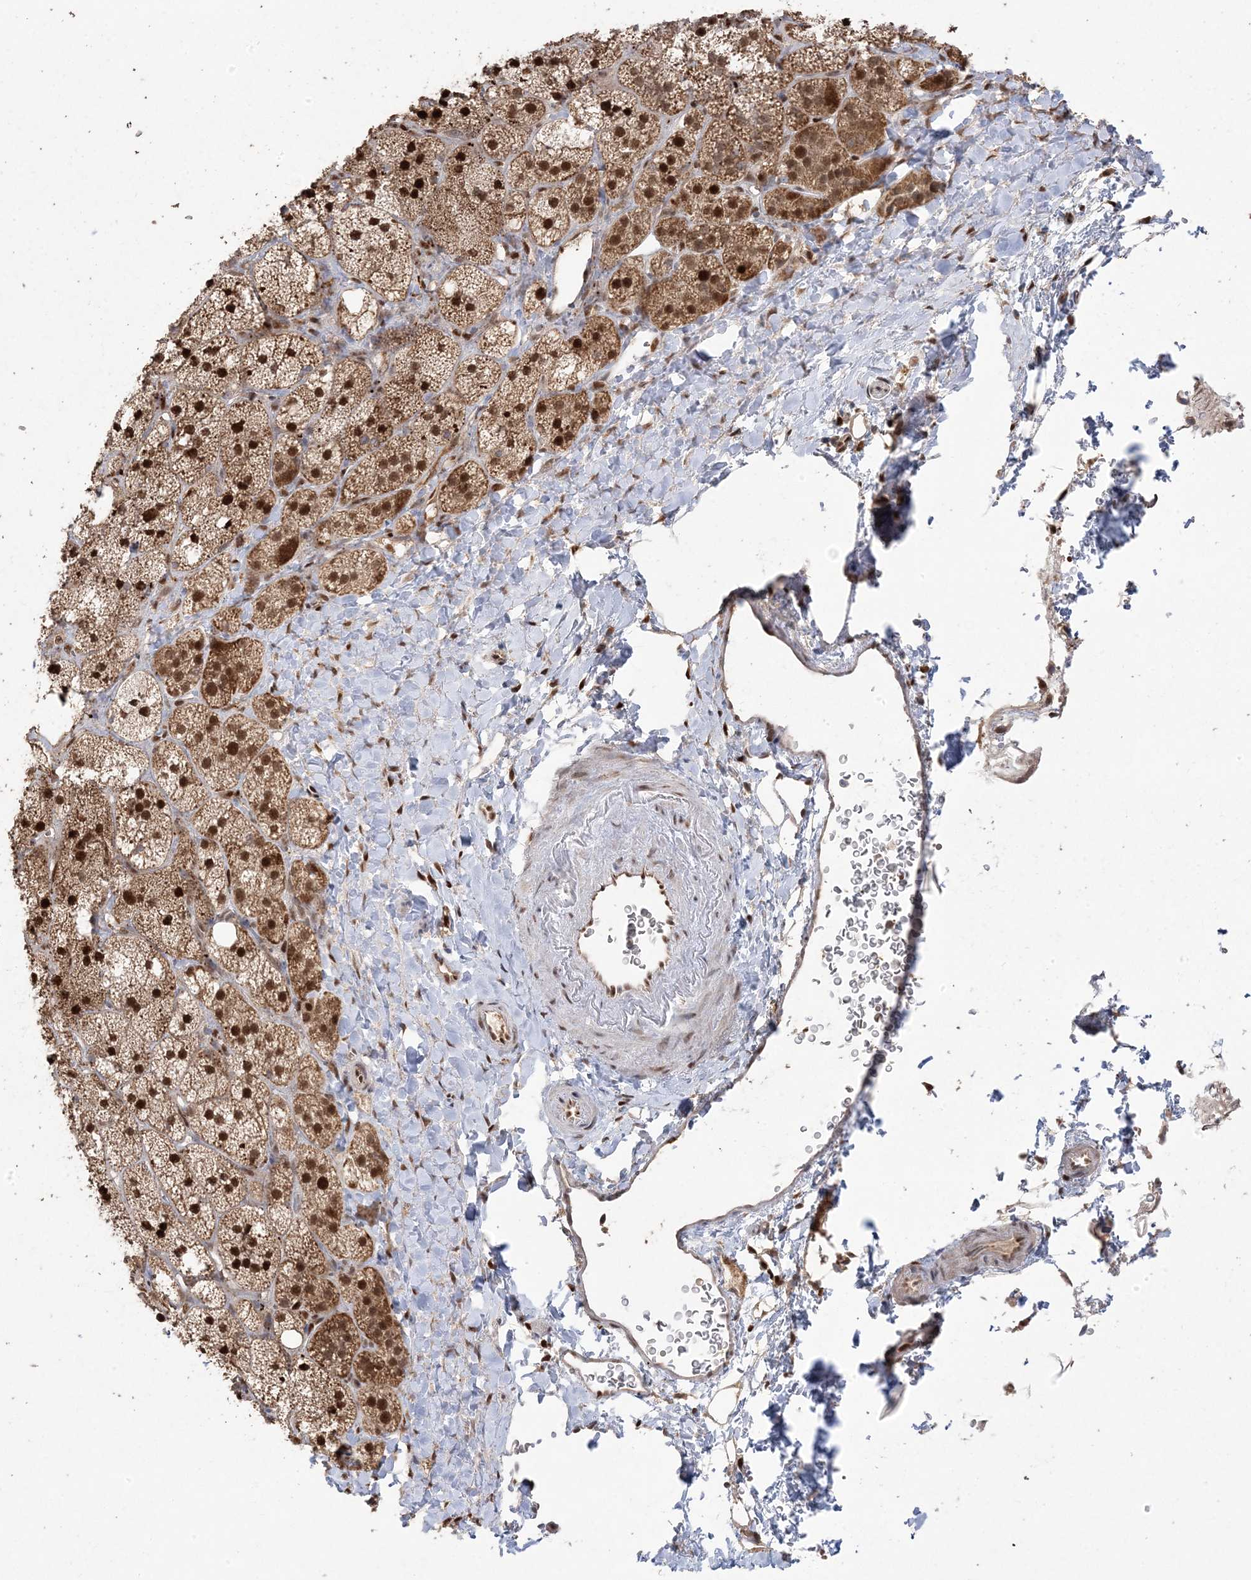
{"staining": {"intensity": "strong", "quantity": ">75%", "location": "cytoplasmic/membranous,nuclear"}, "tissue": "adrenal gland", "cell_type": "Glandular cells", "image_type": "normal", "snomed": [{"axis": "morphology", "description": "Normal tissue, NOS"}, {"axis": "topography", "description": "Adrenal gland"}], "caption": "DAB (3,3'-diaminobenzidine) immunohistochemical staining of normal adrenal gland shows strong cytoplasmic/membranous,nuclear protein expression in approximately >75% of glandular cells. Nuclei are stained in blue.", "gene": "PPOX", "patient": {"sex": "male", "age": 61}}